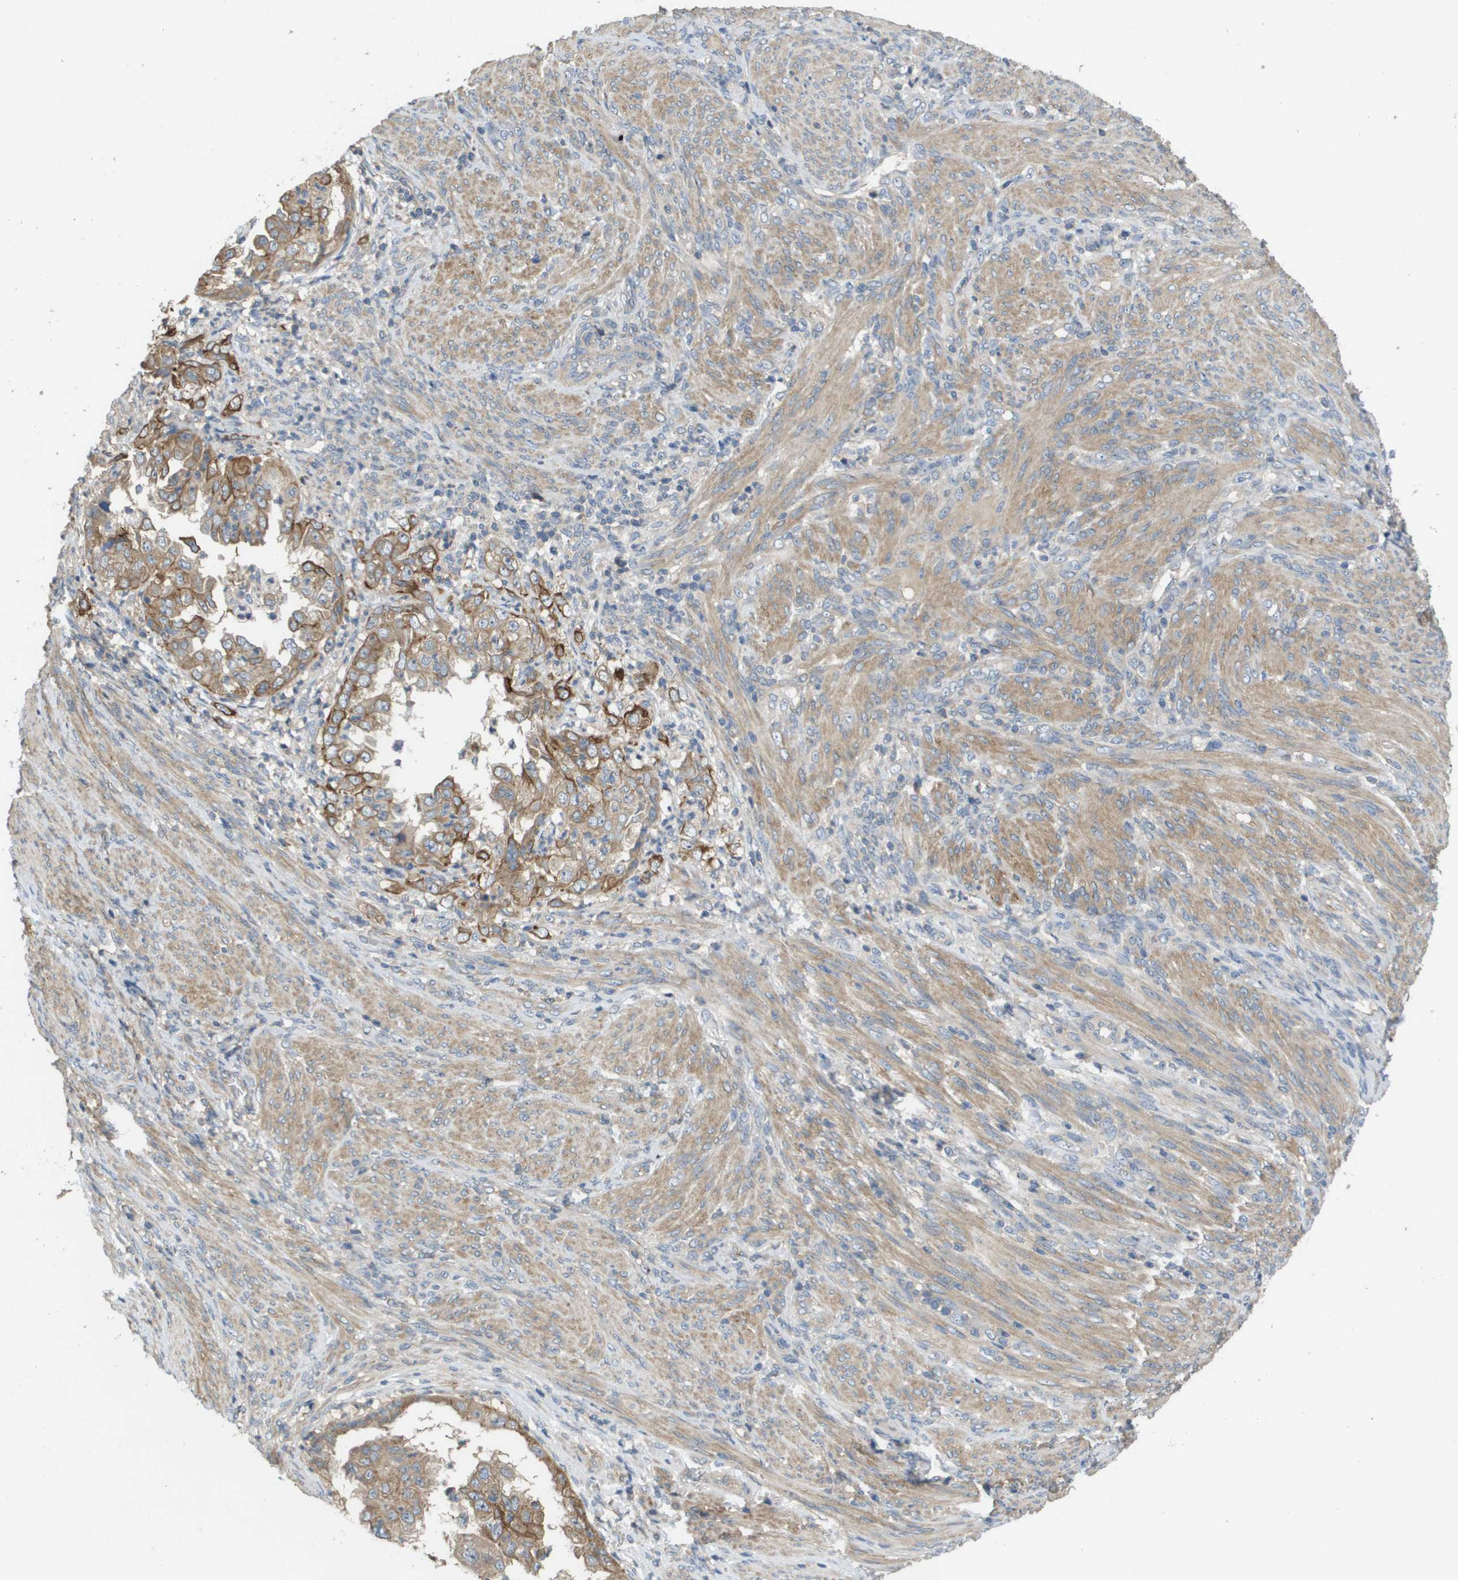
{"staining": {"intensity": "moderate", "quantity": "25%-75%", "location": "cytoplasmic/membranous"}, "tissue": "endometrial cancer", "cell_type": "Tumor cells", "image_type": "cancer", "snomed": [{"axis": "morphology", "description": "Adenocarcinoma, NOS"}, {"axis": "topography", "description": "Endometrium"}], "caption": "Moderate cytoplasmic/membranous staining is present in approximately 25%-75% of tumor cells in endometrial cancer (adenocarcinoma).", "gene": "KRT23", "patient": {"sex": "female", "age": 85}}